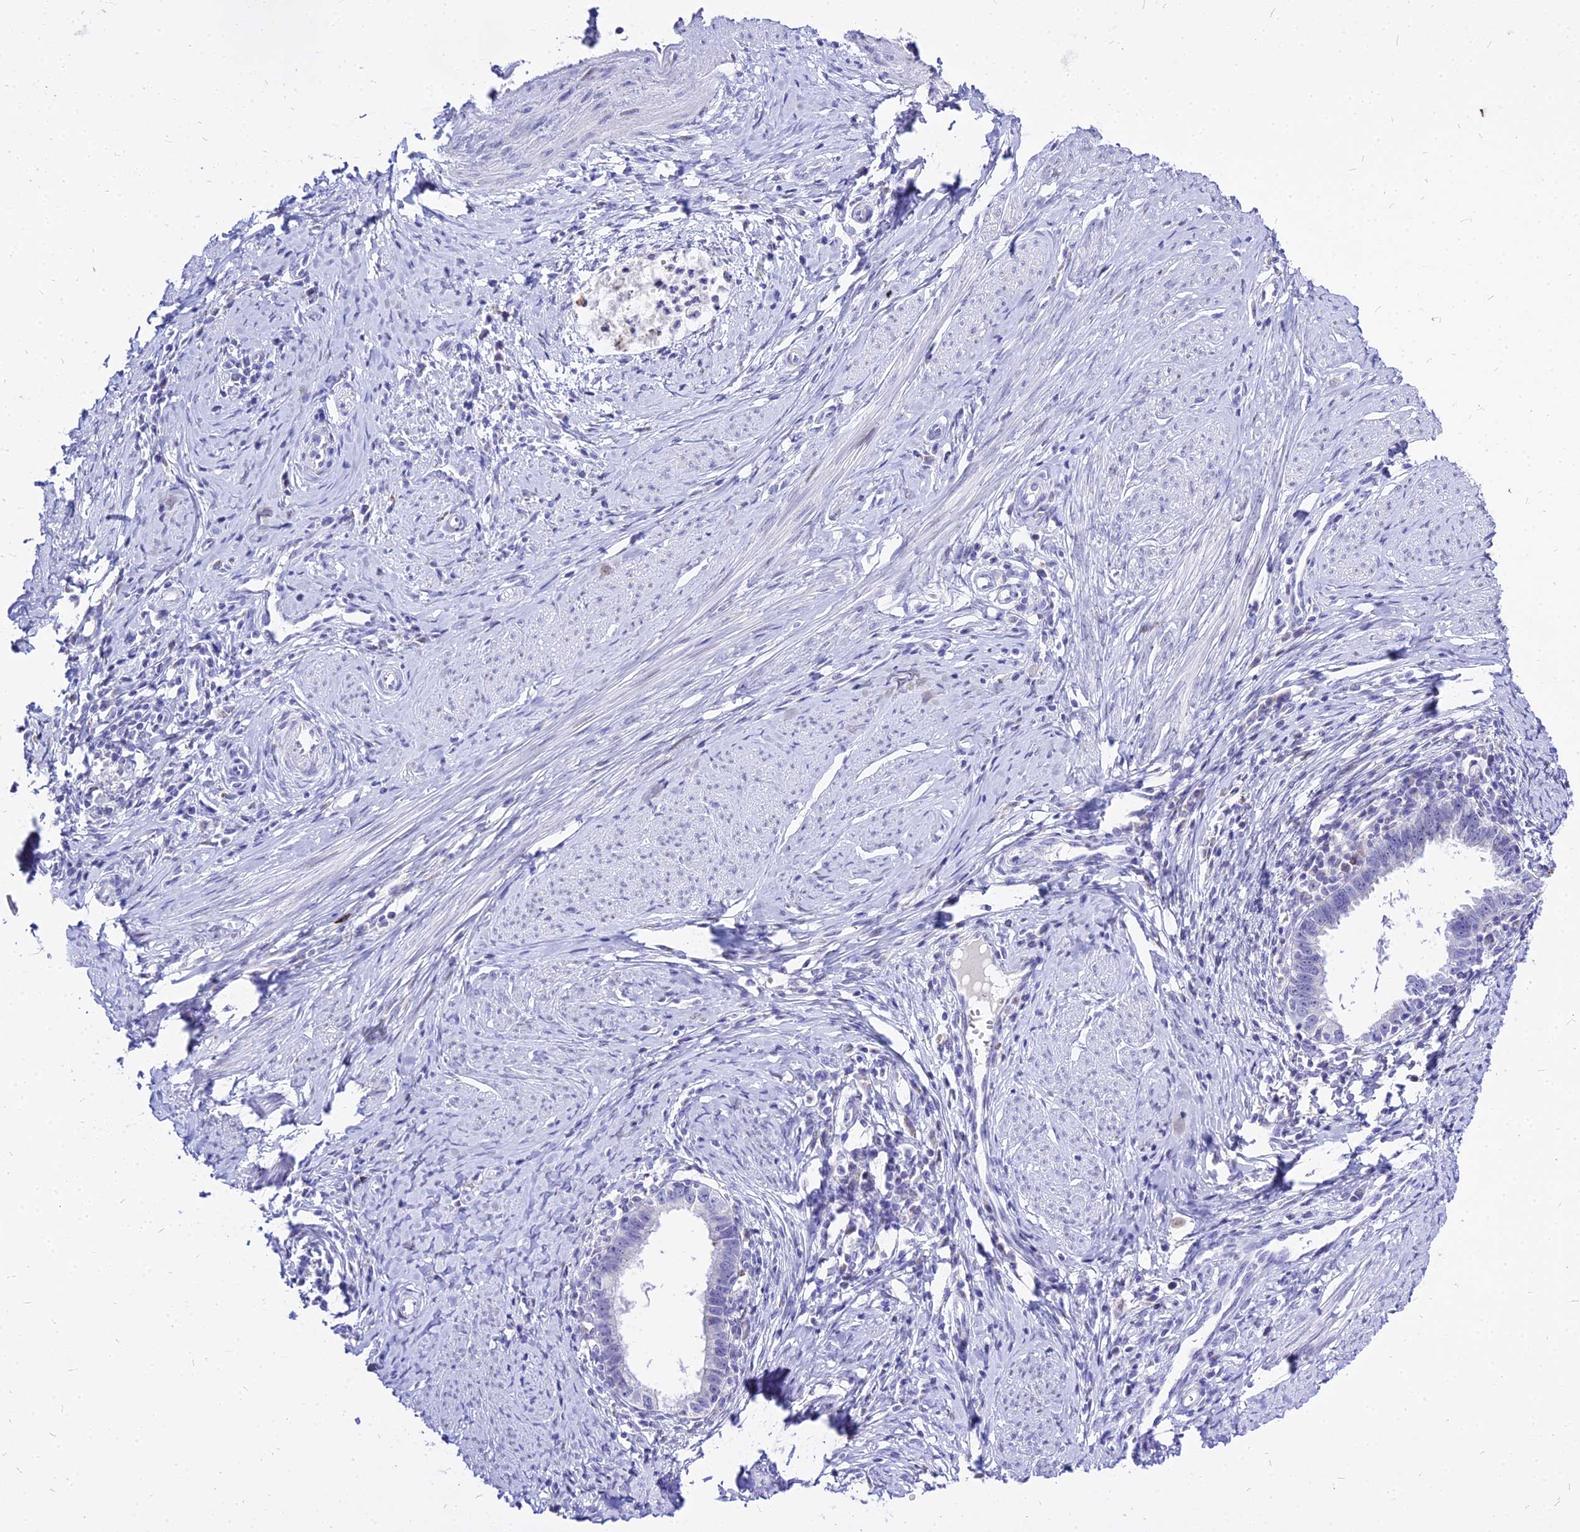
{"staining": {"intensity": "negative", "quantity": "none", "location": "none"}, "tissue": "cervical cancer", "cell_type": "Tumor cells", "image_type": "cancer", "snomed": [{"axis": "morphology", "description": "Adenocarcinoma, NOS"}, {"axis": "topography", "description": "Cervix"}], "caption": "The histopathology image reveals no significant staining in tumor cells of cervical cancer (adenocarcinoma).", "gene": "CARD18", "patient": {"sex": "female", "age": 36}}